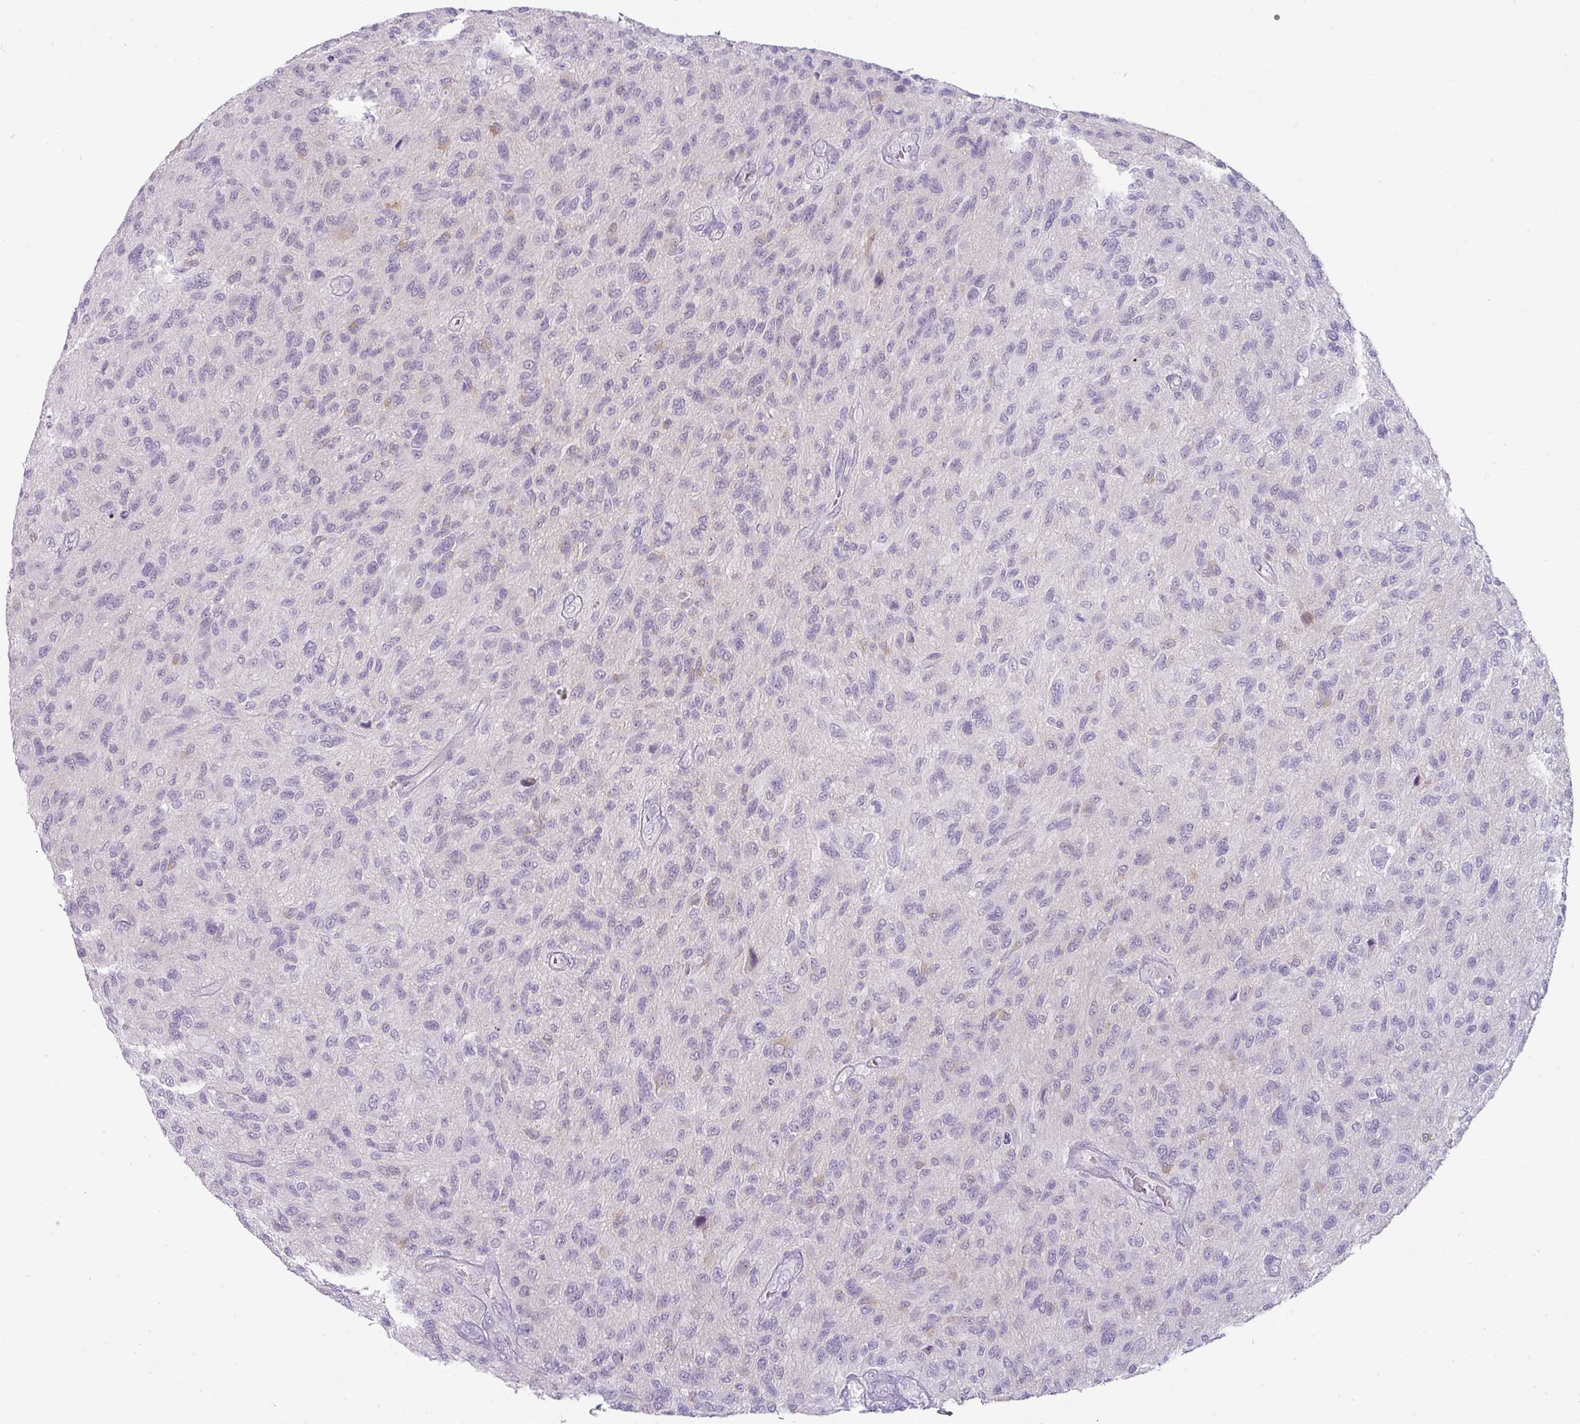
{"staining": {"intensity": "negative", "quantity": "none", "location": "none"}, "tissue": "glioma", "cell_type": "Tumor cells", "image_type": "cancer", "snomed": [{"axis": "morphology", "description": "Glioma, malignant, High grade"}, {"axis": "topography", "description": "Brain"}], "caption": "Immunohistochemistry image of human malignant high-grade glioma stained for a protein (brown), which displays no staining in tumor cells.", "gene": "FGF17", "patient": {"sex": "male", "age": 47}}